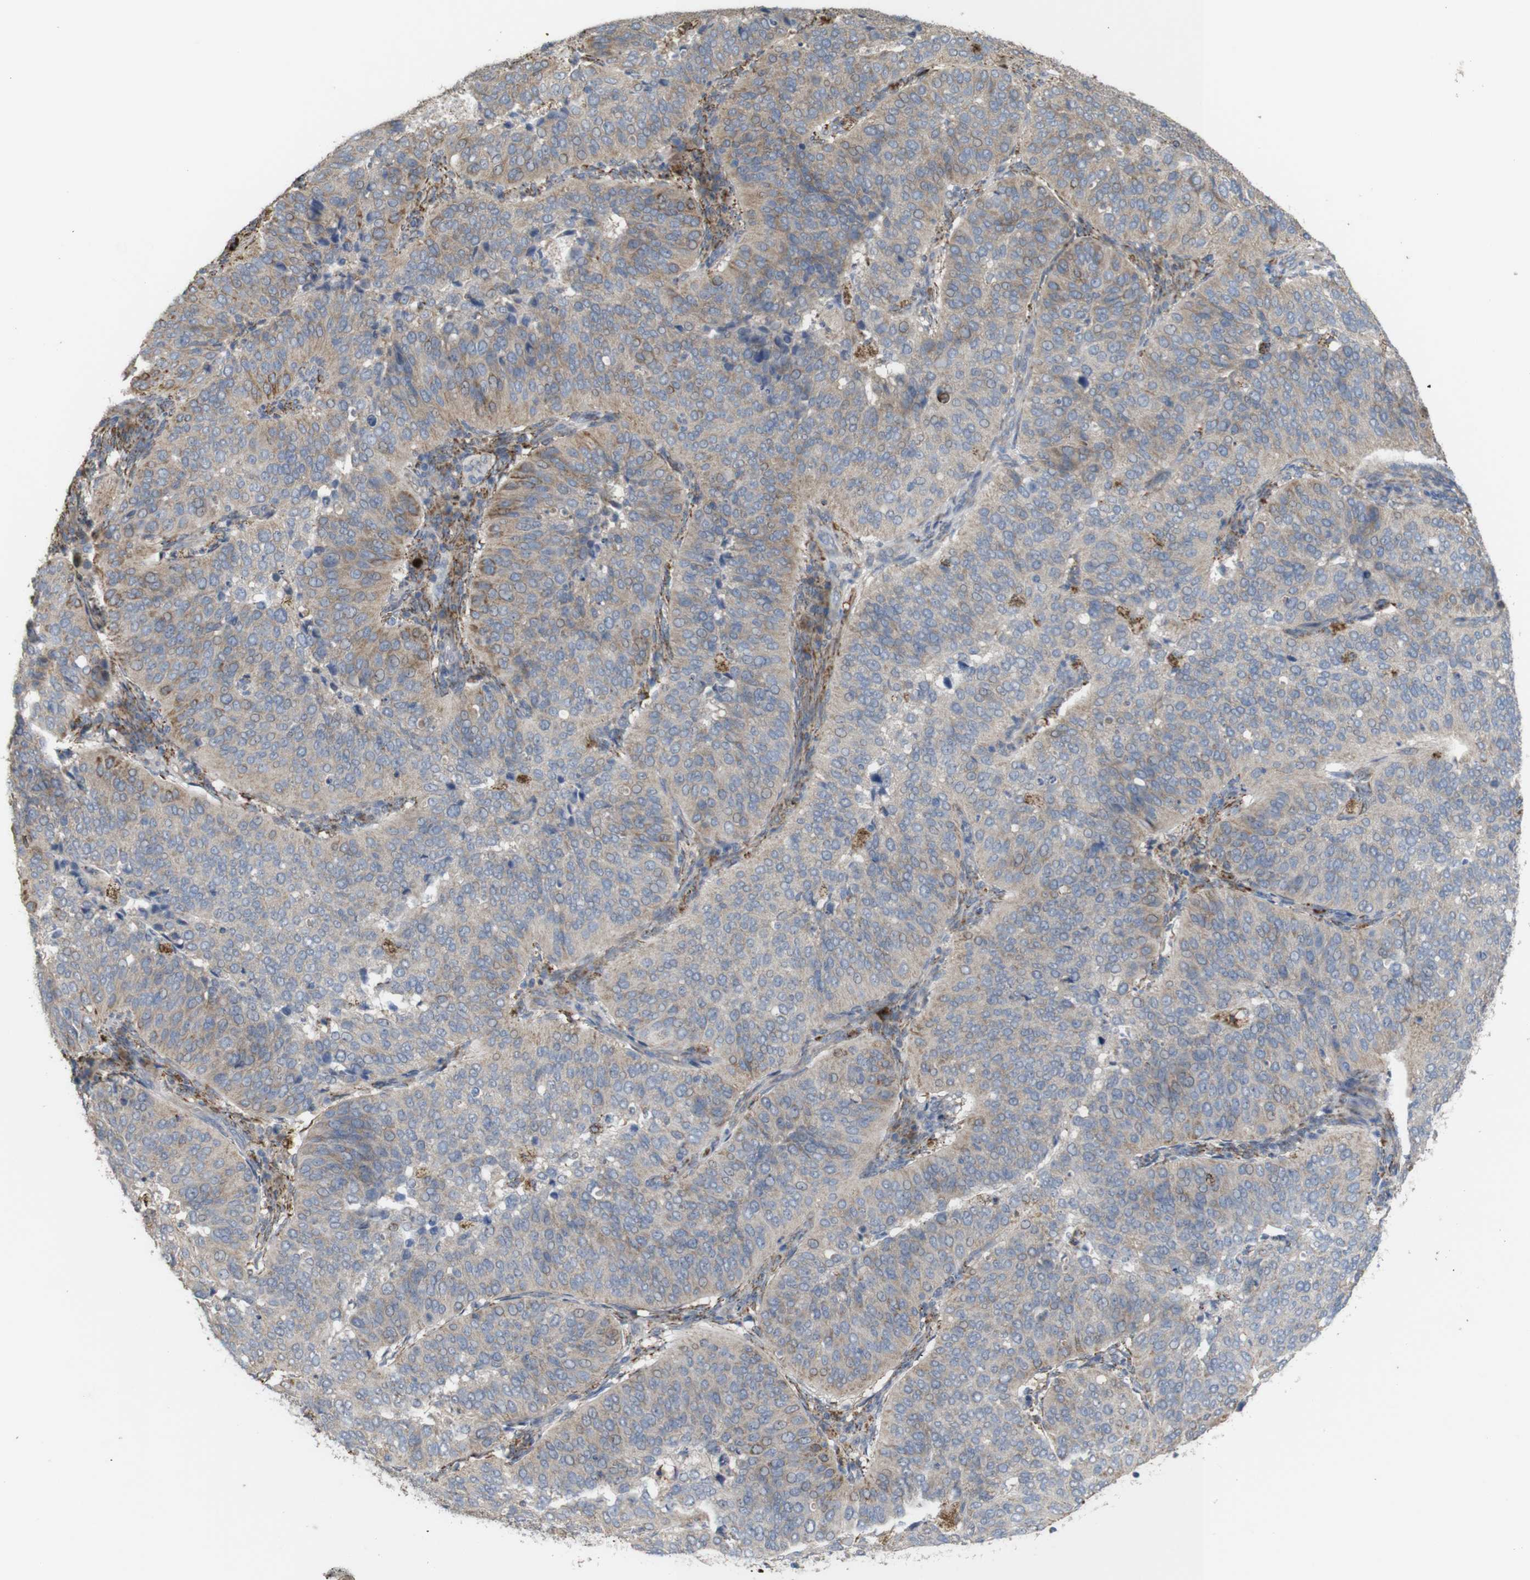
{"staining": {"intensity": "weak", "quantity": "<25%", "location": "cytoplasmic/membranous"}, "tissue": "cervical cancer", "cell_type": "Tumor cells", "image_type": "cancer", "snomed": [{"axis": "morphology", "description": "Normal tissue, NOS"}, {"axis": "morphology", "description": "Squamous cell carcinoma, NOS"}, {"axis": "topography", "description": "Cervix"}], "caption": "DAB (3,3'-diaminobenzidine) immunohistochemical staining of human cervical squamous cell carcinoma demonstrates no significant staining in tumor cells. (DAB immunohistochemistry with hematoxylin counter stain).", "gene": "PTPRR", "patient": {"sex": "female", "age": 39}}